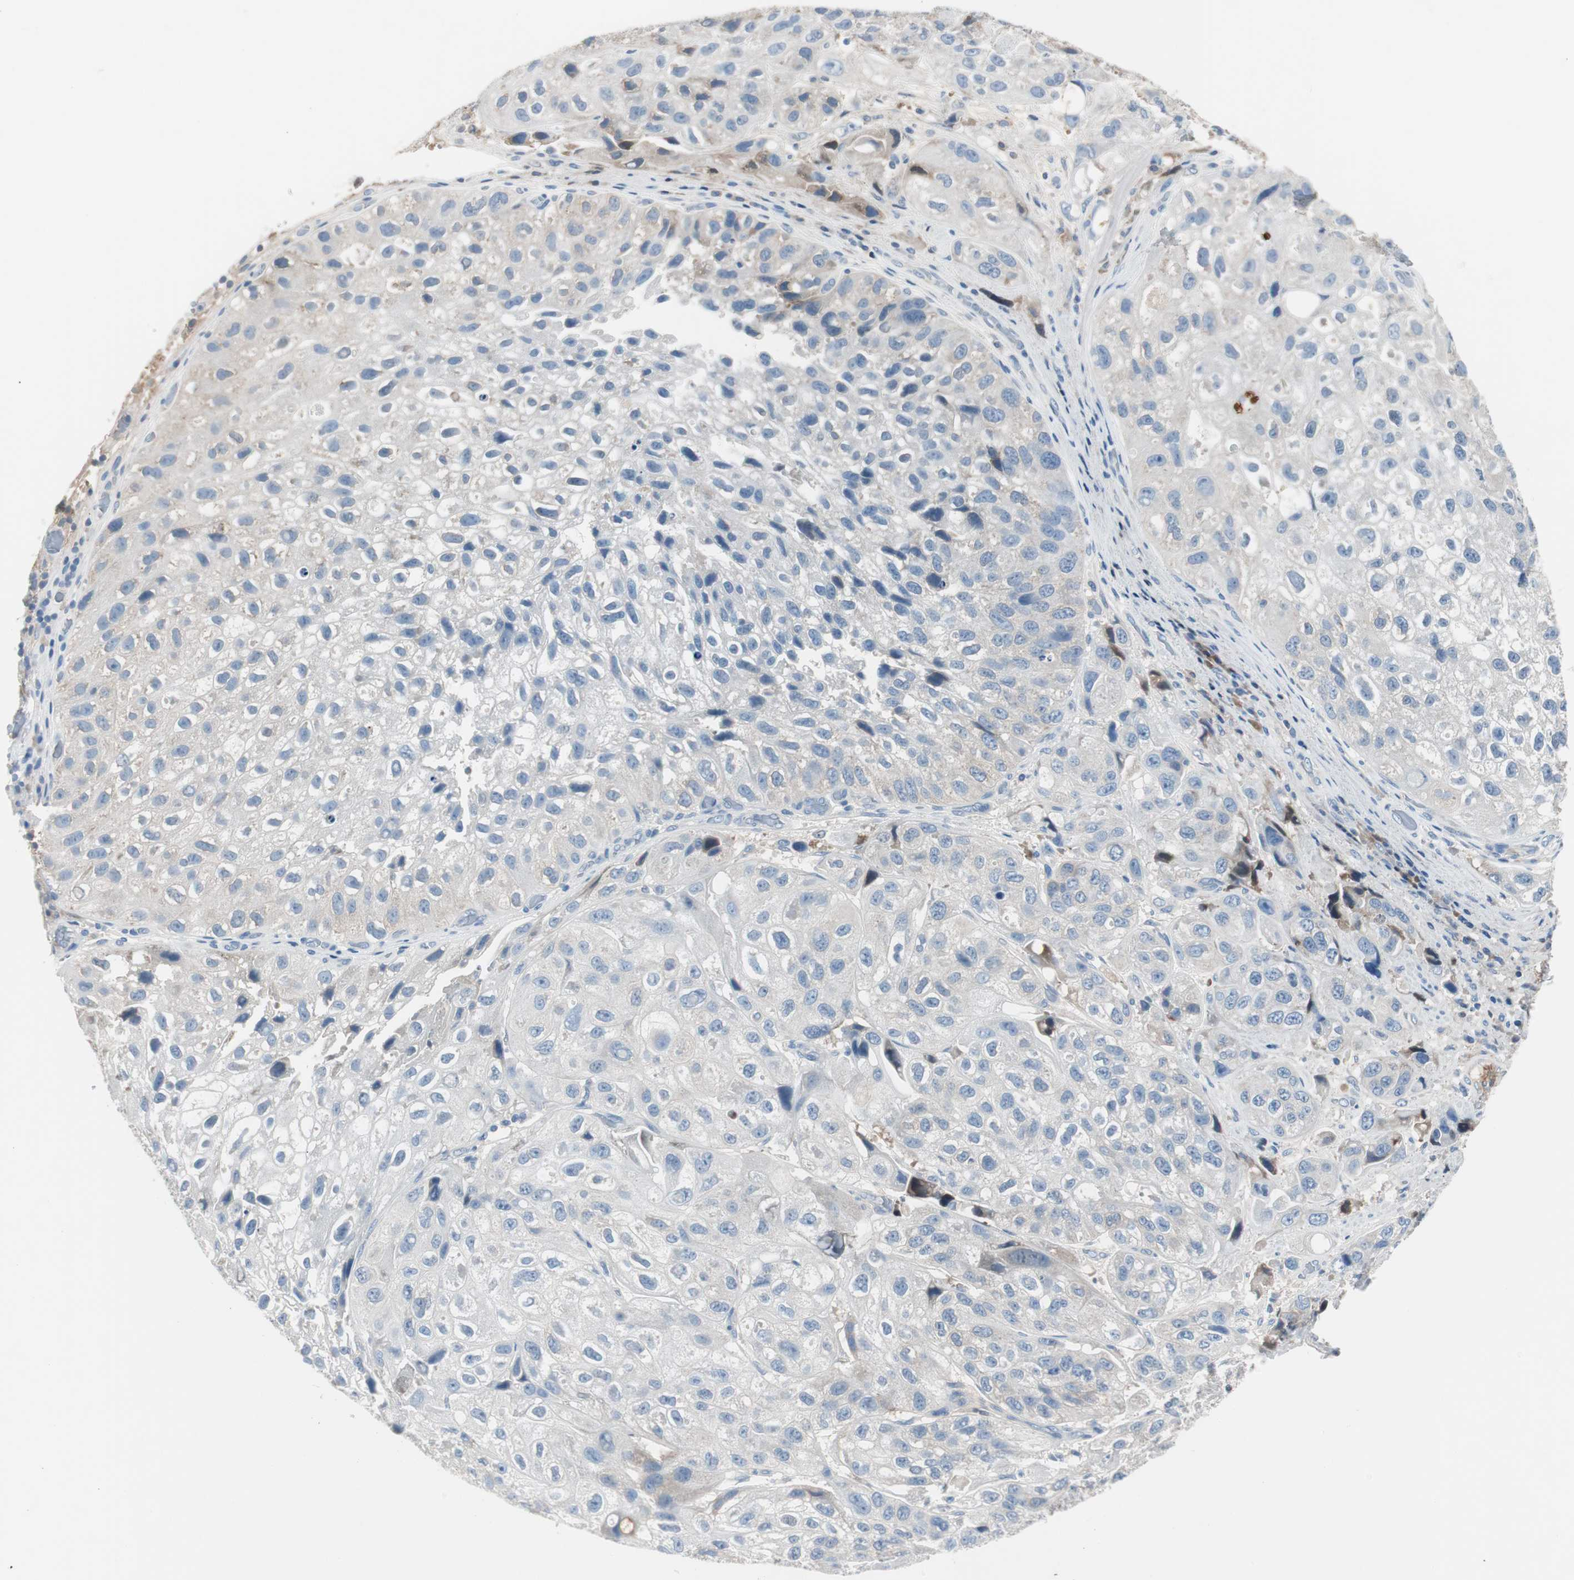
{"staining": {"intensity": "weak", "quantity": "<25%", "location": "cytoplasmic/membranous"}, "tissue": "urothelial cancer", "cell_type": "Tumor cells", "image_type": "cancer", "snomed": [{"axis": "morphology", "description": "Urothelial carcinoma, High grade"}, {"axis": "topography", "description": "Urinary bladder"}], "caption": "A photomicrograph of urothelial cancer stained for a protein reveals no brown staining in tumor cells.", "gene": "SERPINF1", "patient": {"sex": "female", "age": 64}}